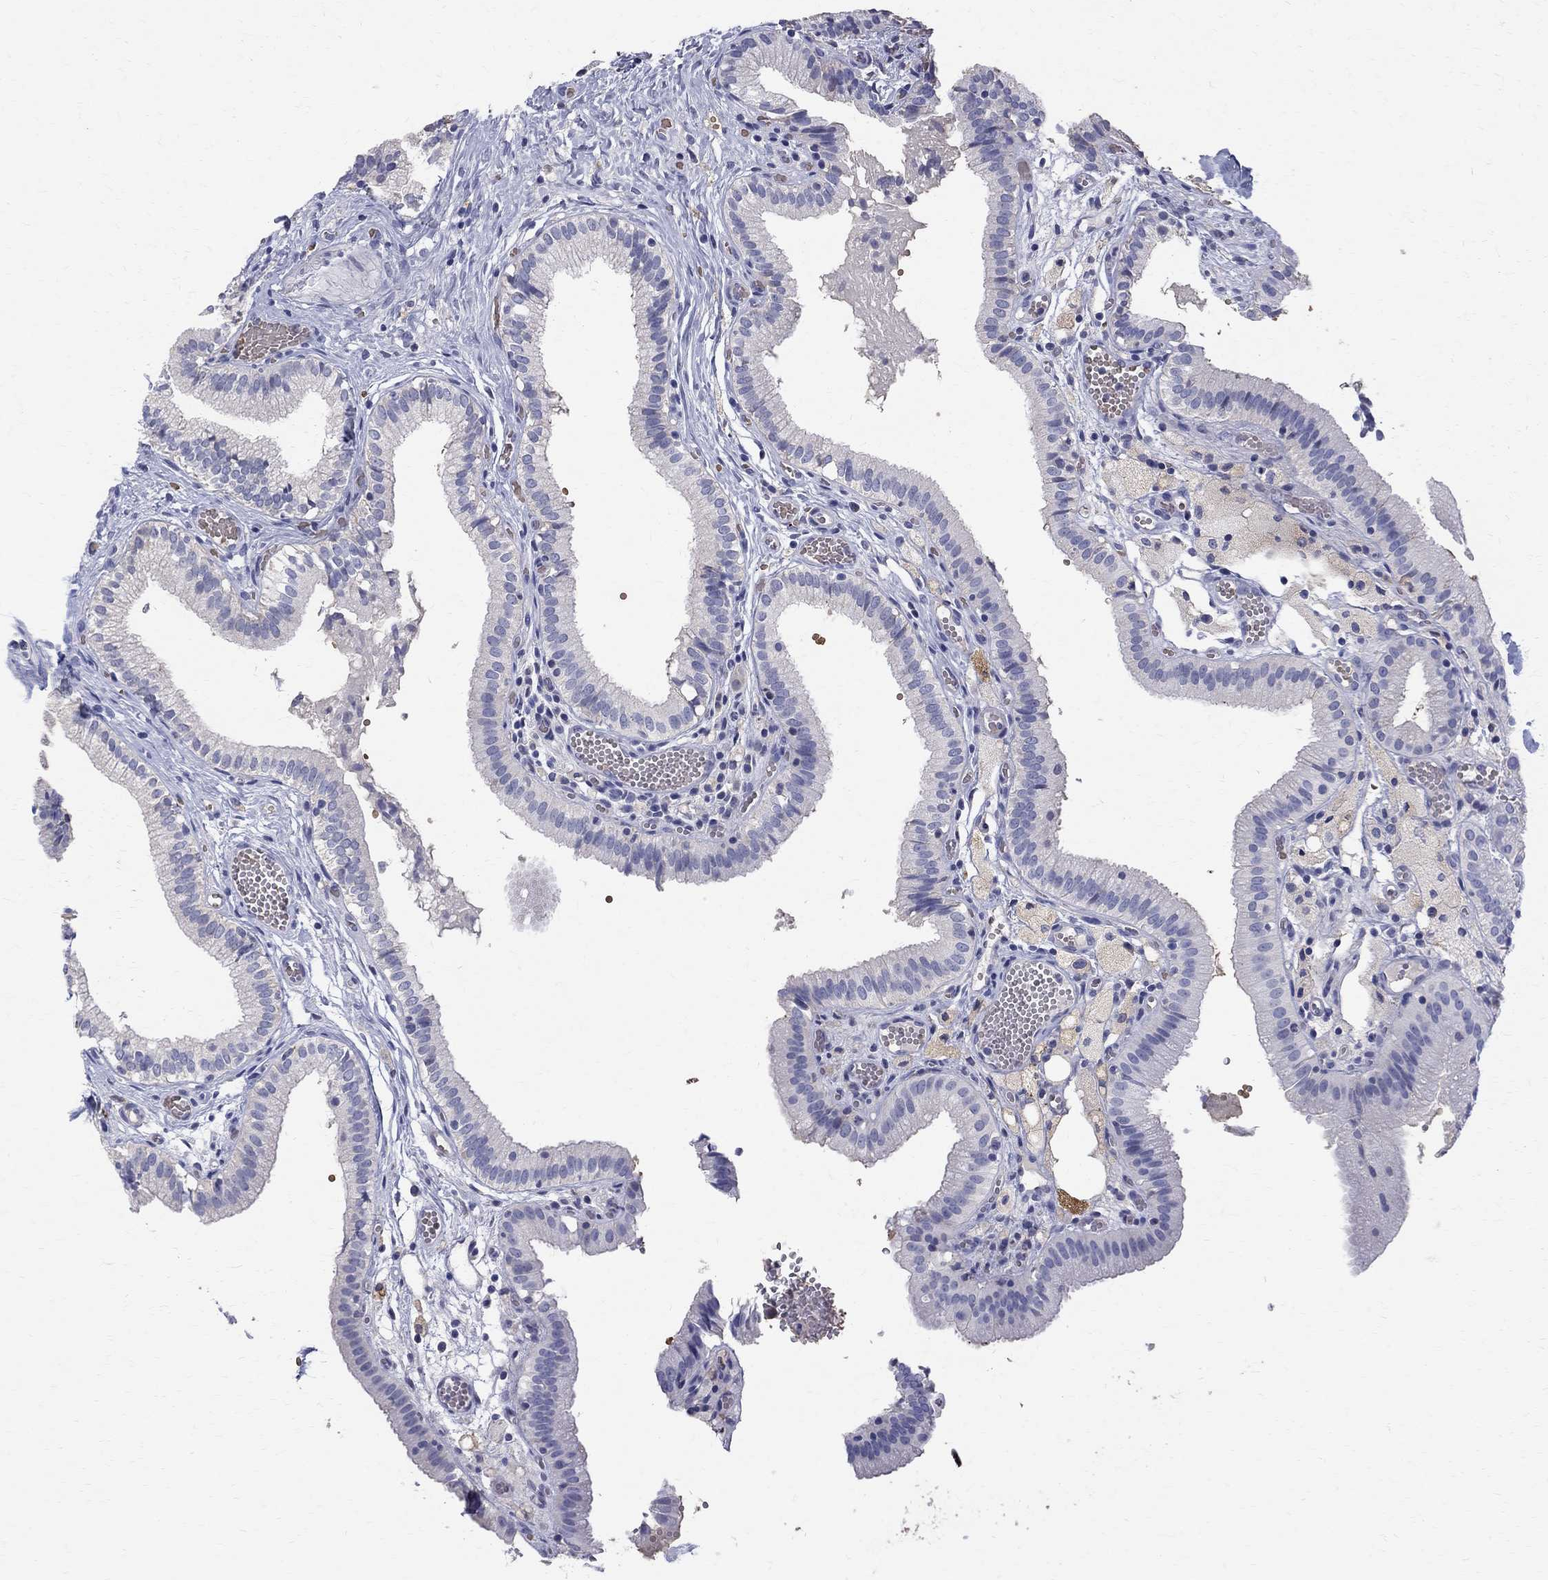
{"staining": {"intensity": "negative", "quantity": "none", "location": "none"}, "tissue": "gallbladder", "cell_type": "Glandular cells", "image_type": "normal", "snomed": [{"axis": "morphology", "description": "Normal tissue, NOS"}, {"axis": "topography", "description": "Gallbladder"}], "caption": "A micrograph of human gallbladder is negative for staining in glandular cells. Nuclei are stained in blue.", "gene": "AGER", "patient": {"sex": "female", "age": 24}}